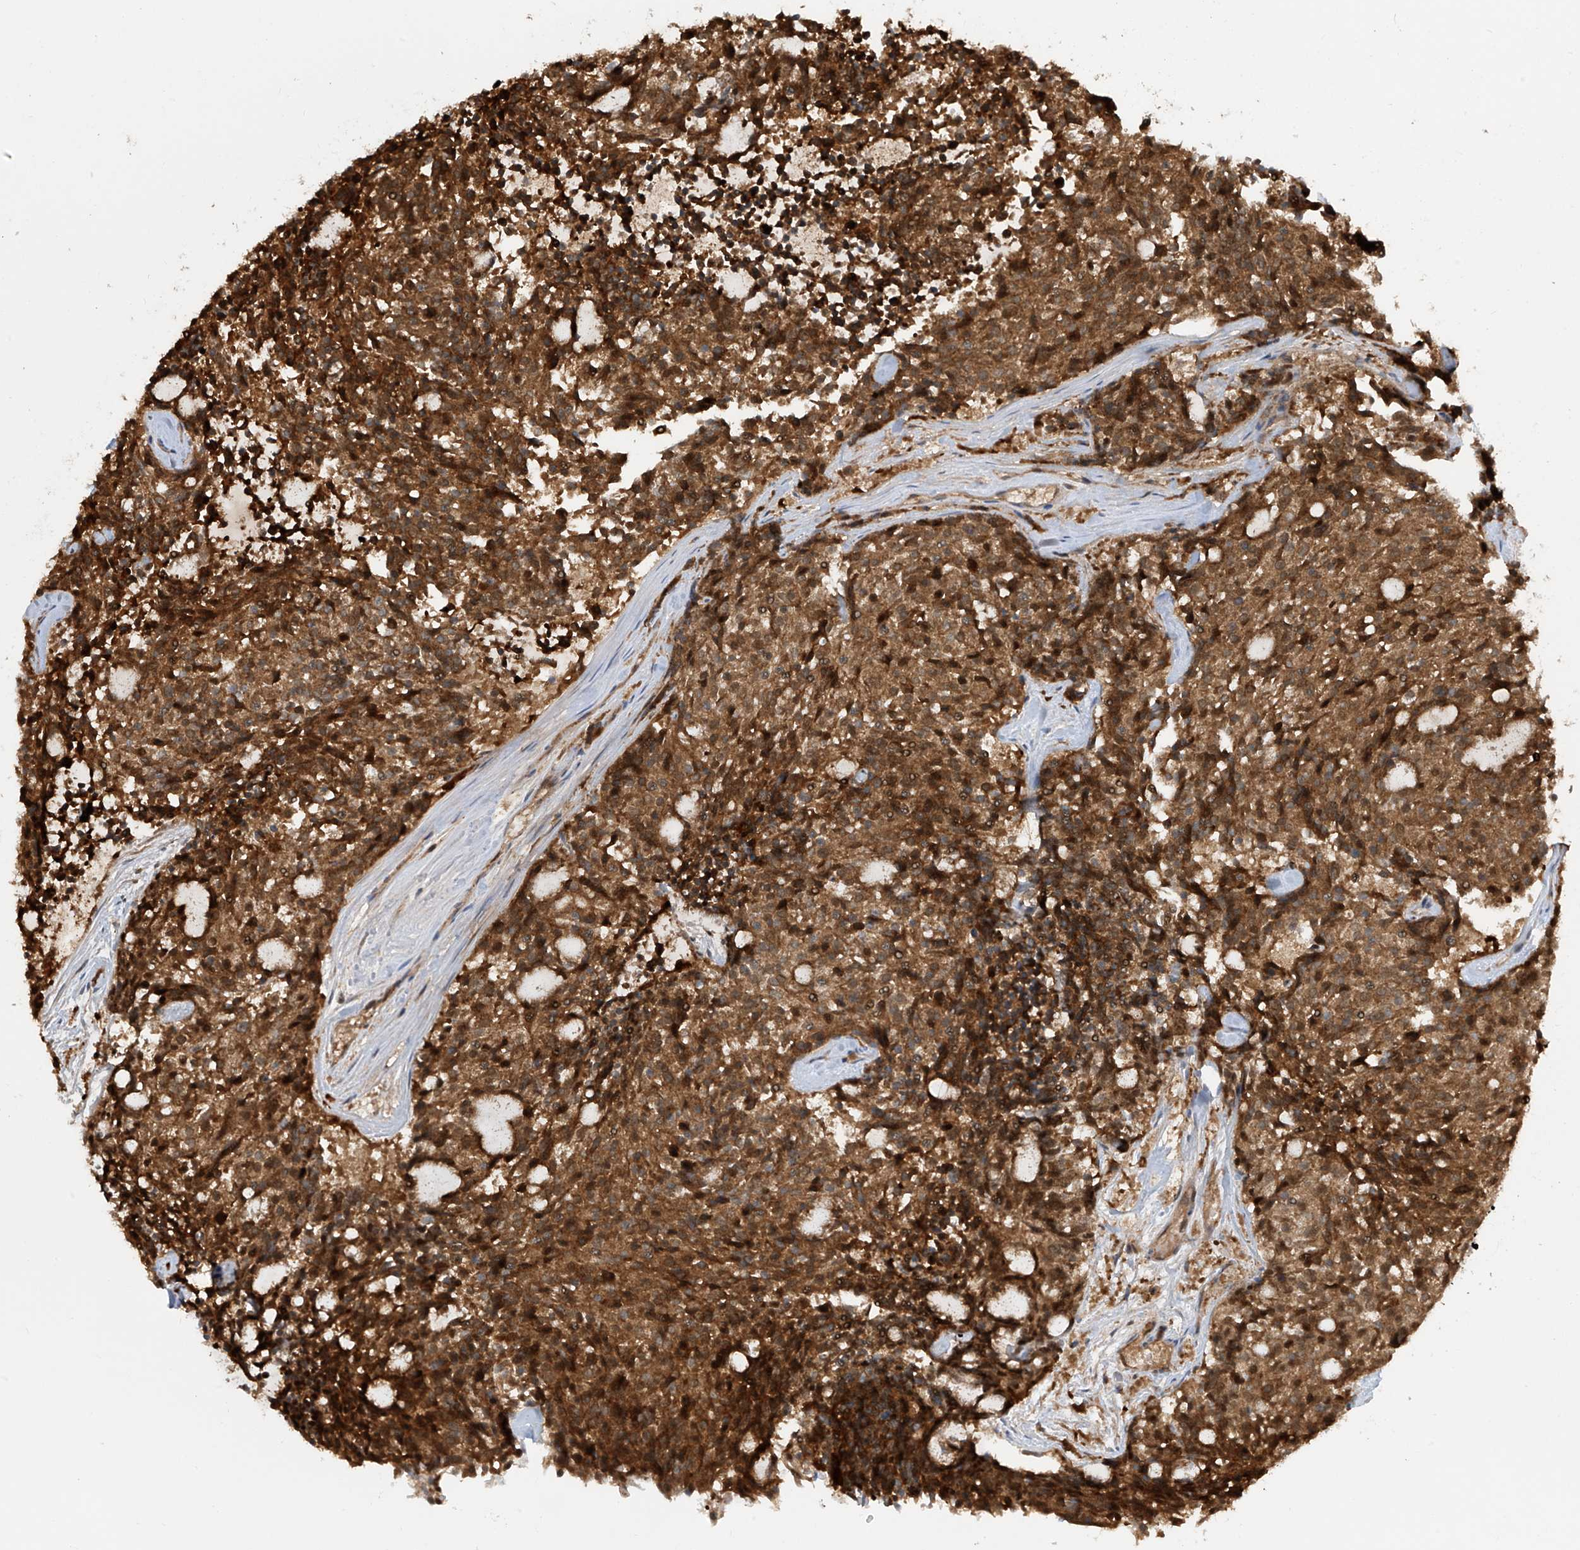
{"staining": {"intensity": "moderate", "quantity": ">75%", "location": "cytoplasmic/membranous"}, "tissue": "carcinoid", "cell_type": "Tumor cells", "image_type": "cancer", "snomed": [{"axis": "morphology", "description": "Carcinoid, malignant, NOS"}, {"axis": "topography", "description": "Pancreas"}], "caption": "Carcinoid tissue shows moderate cytoplasmic/membranous staining in approximately >75% of tumor cells, visualized by immunohistochemistry.", "gene": "LAGE3", "patient": {"sex": "female", "age": 54}}